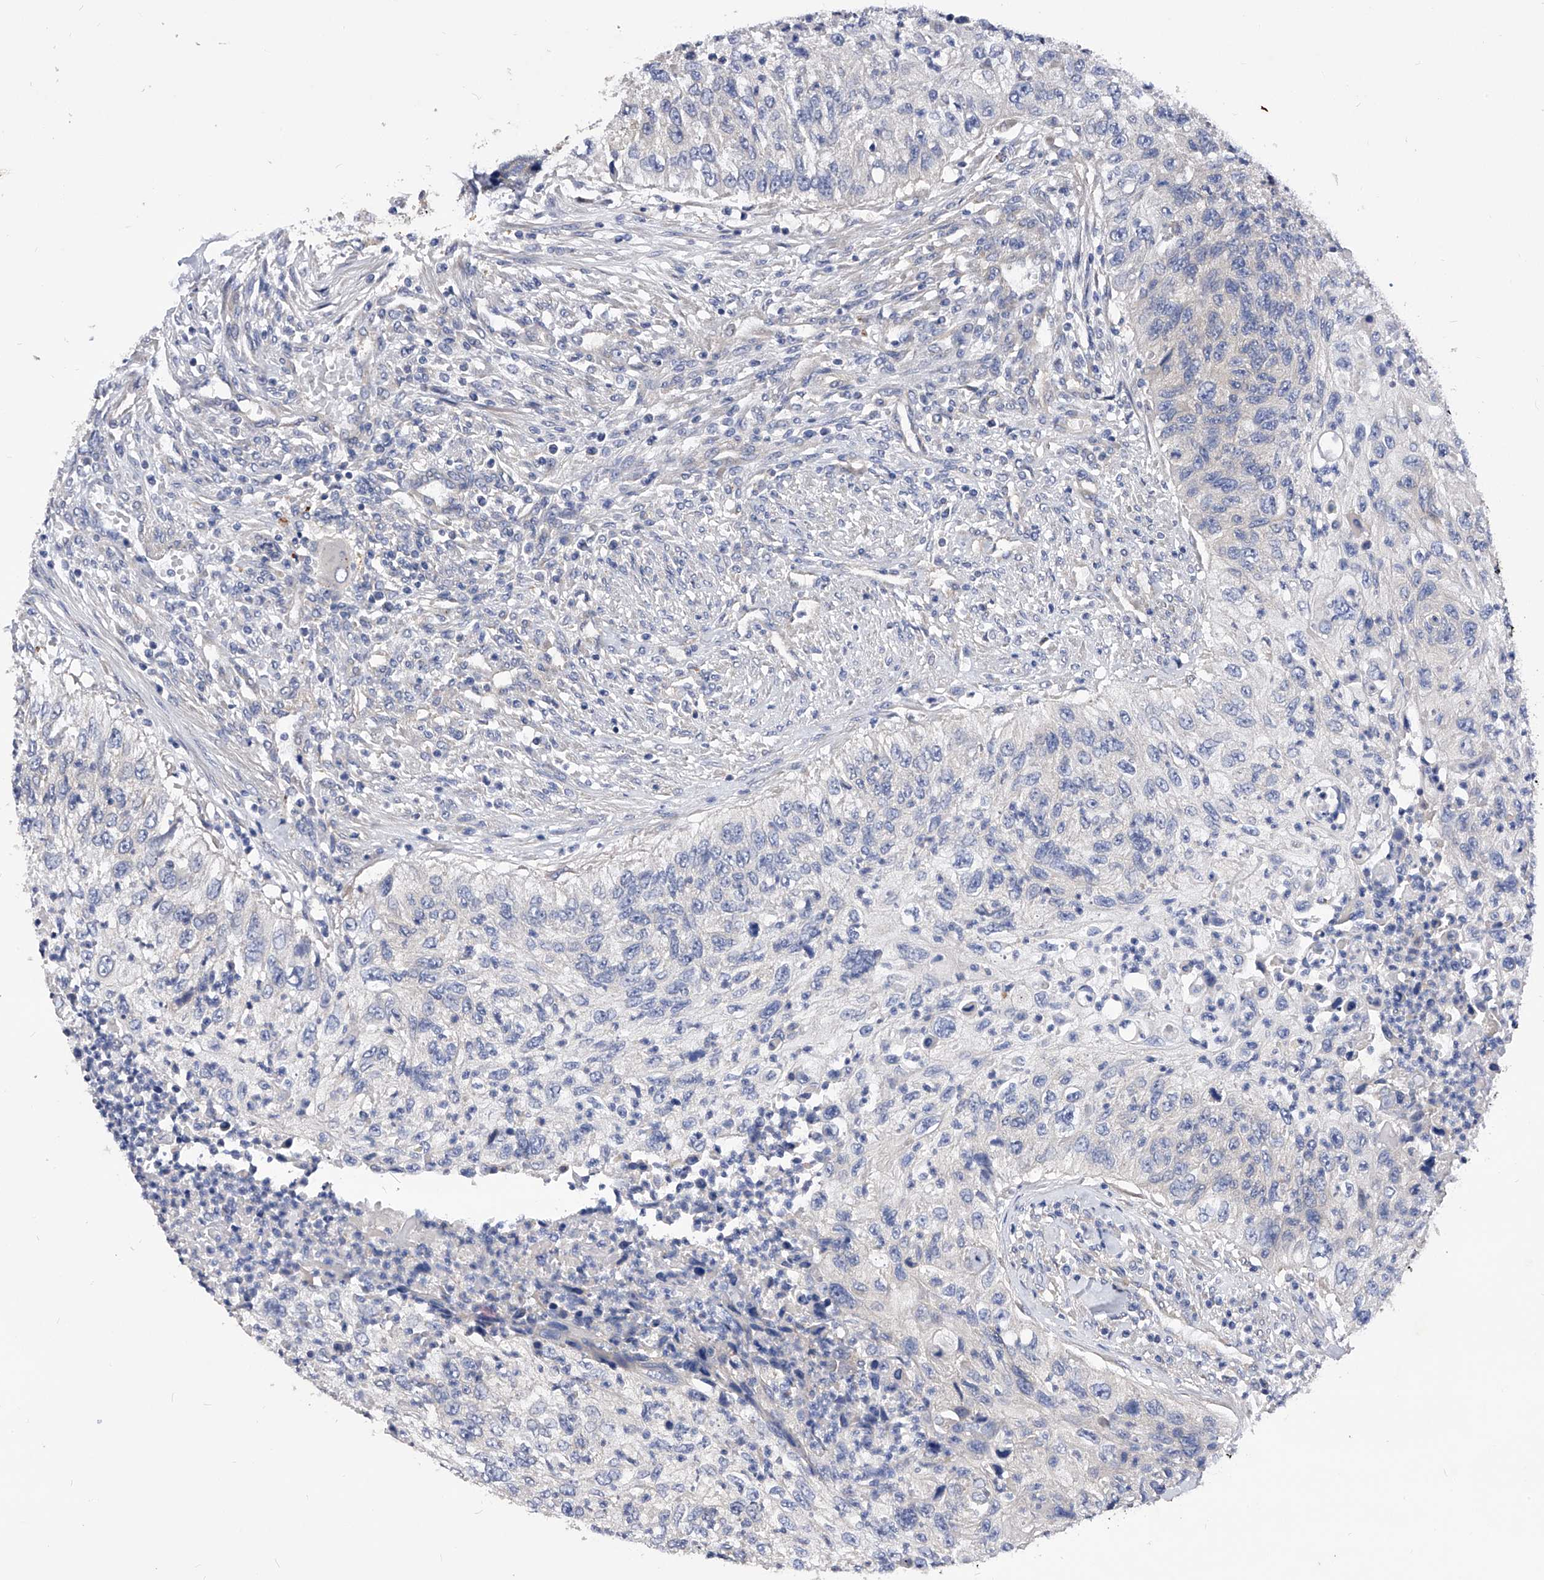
{"staining": {"intensity": "negative", "quantity": "none", "location": "none"}, "tissue": "urothelial cancer", "cell_type": "Tumor cells", "image_type": "cancer", "snomed": [{"axis": "morphology", "description": "Urothelial carcinoma, High grade"}, {"axis": "topography", "description": "Urinary bladder"}], "caption": "Tumor cells are negative for brown protein staining in urothelial cancer.", "gene": "PPP5C", "patient": {"sex": "female", "age": 60}}